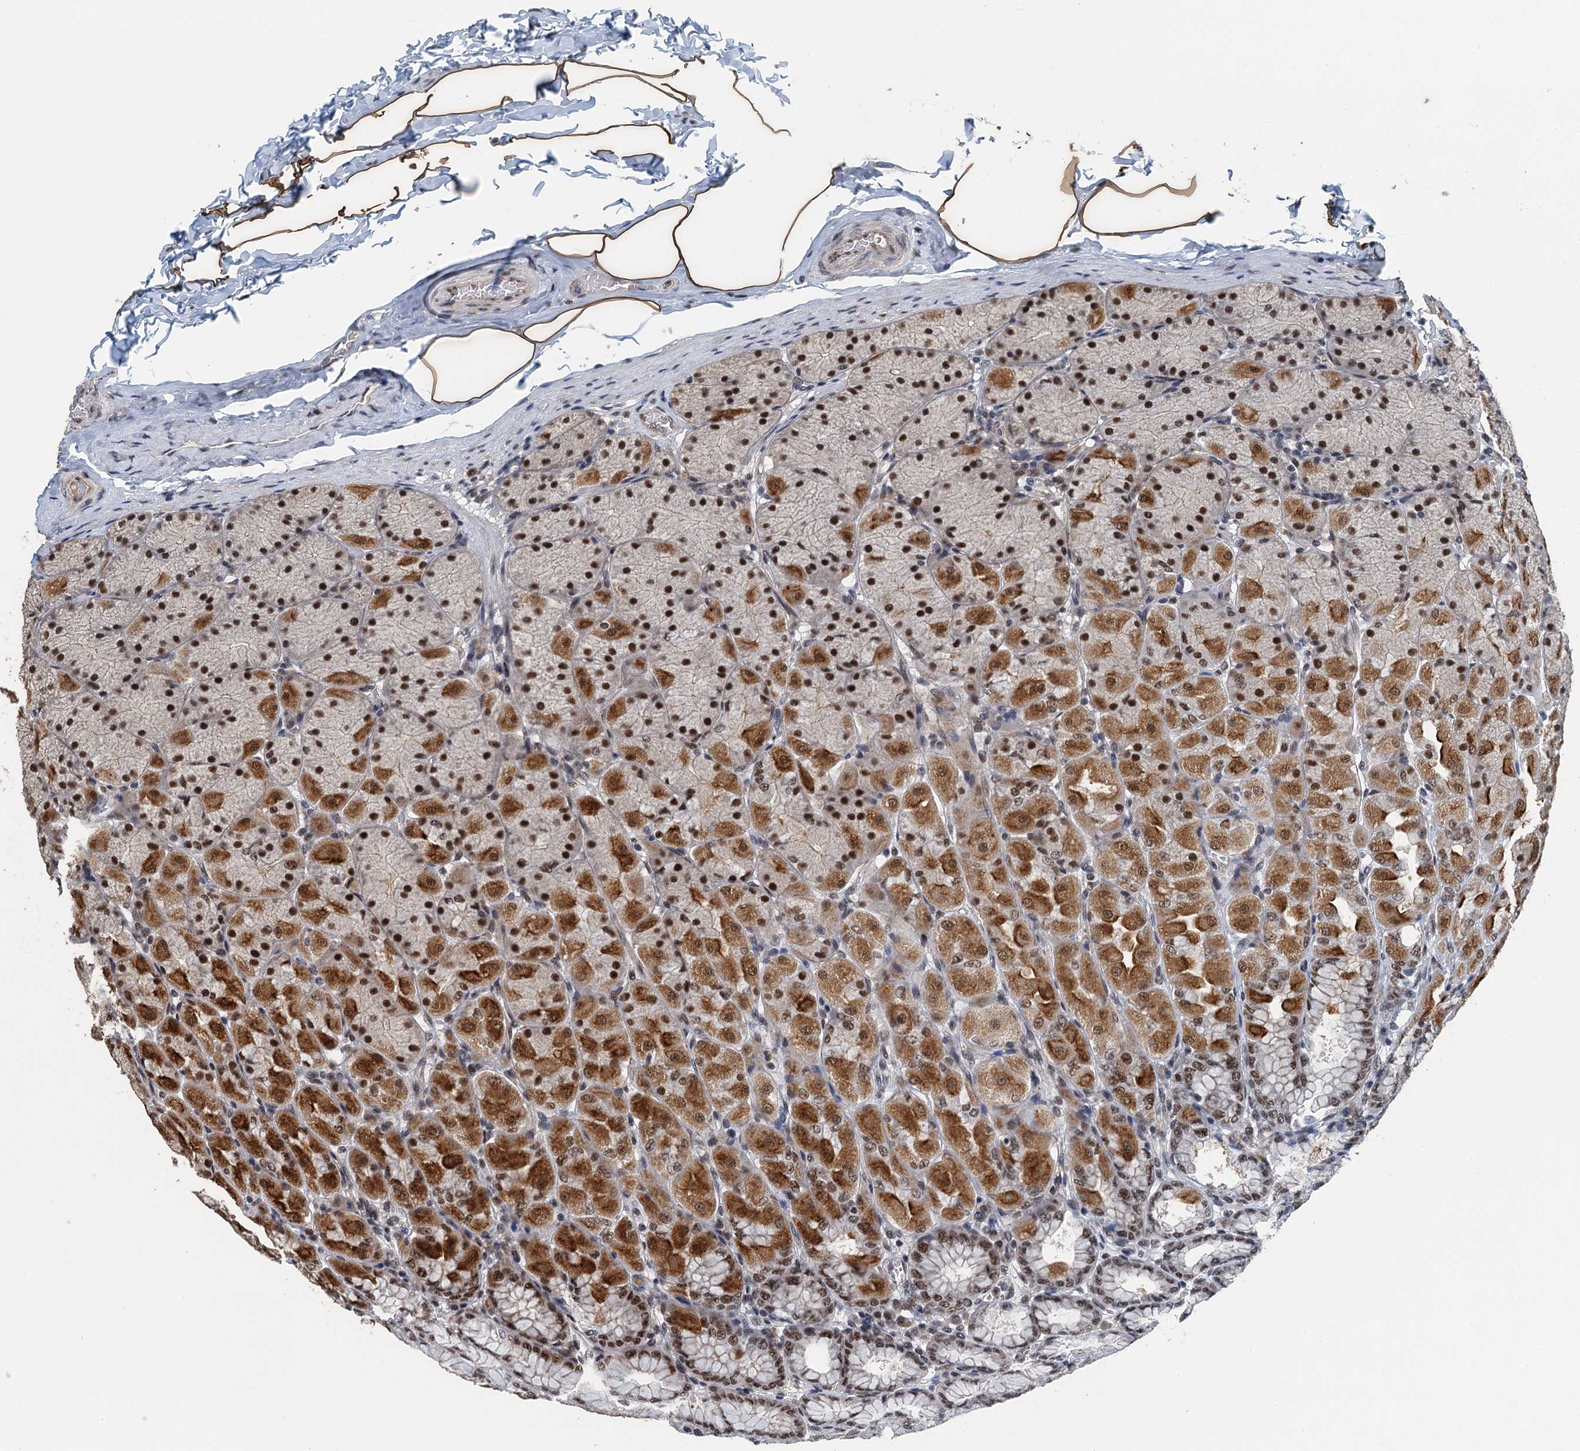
{"staining": {"intensity": "strong", "quantity": ">75%", "location": "cytoplasmic/membranous,nuclear"}, "tissue": "stomach", "cell_type": "Glandular cells", "image_type": "normal", "snomed": [{"axis": "morphology", "description": "Normal tissue, NOS"}, {"axis": "topography", "description": "Stomach, upper"}], "caption": "IHC photomicrograph of normal human stomach stained for a protein (brown), which exhibits high levels of strong cytoplasmic/membranous,nuclear staining in about >75% of glandular cells.", "gene": "MTA3", "patient": {"sex": "female", "age": 56}}